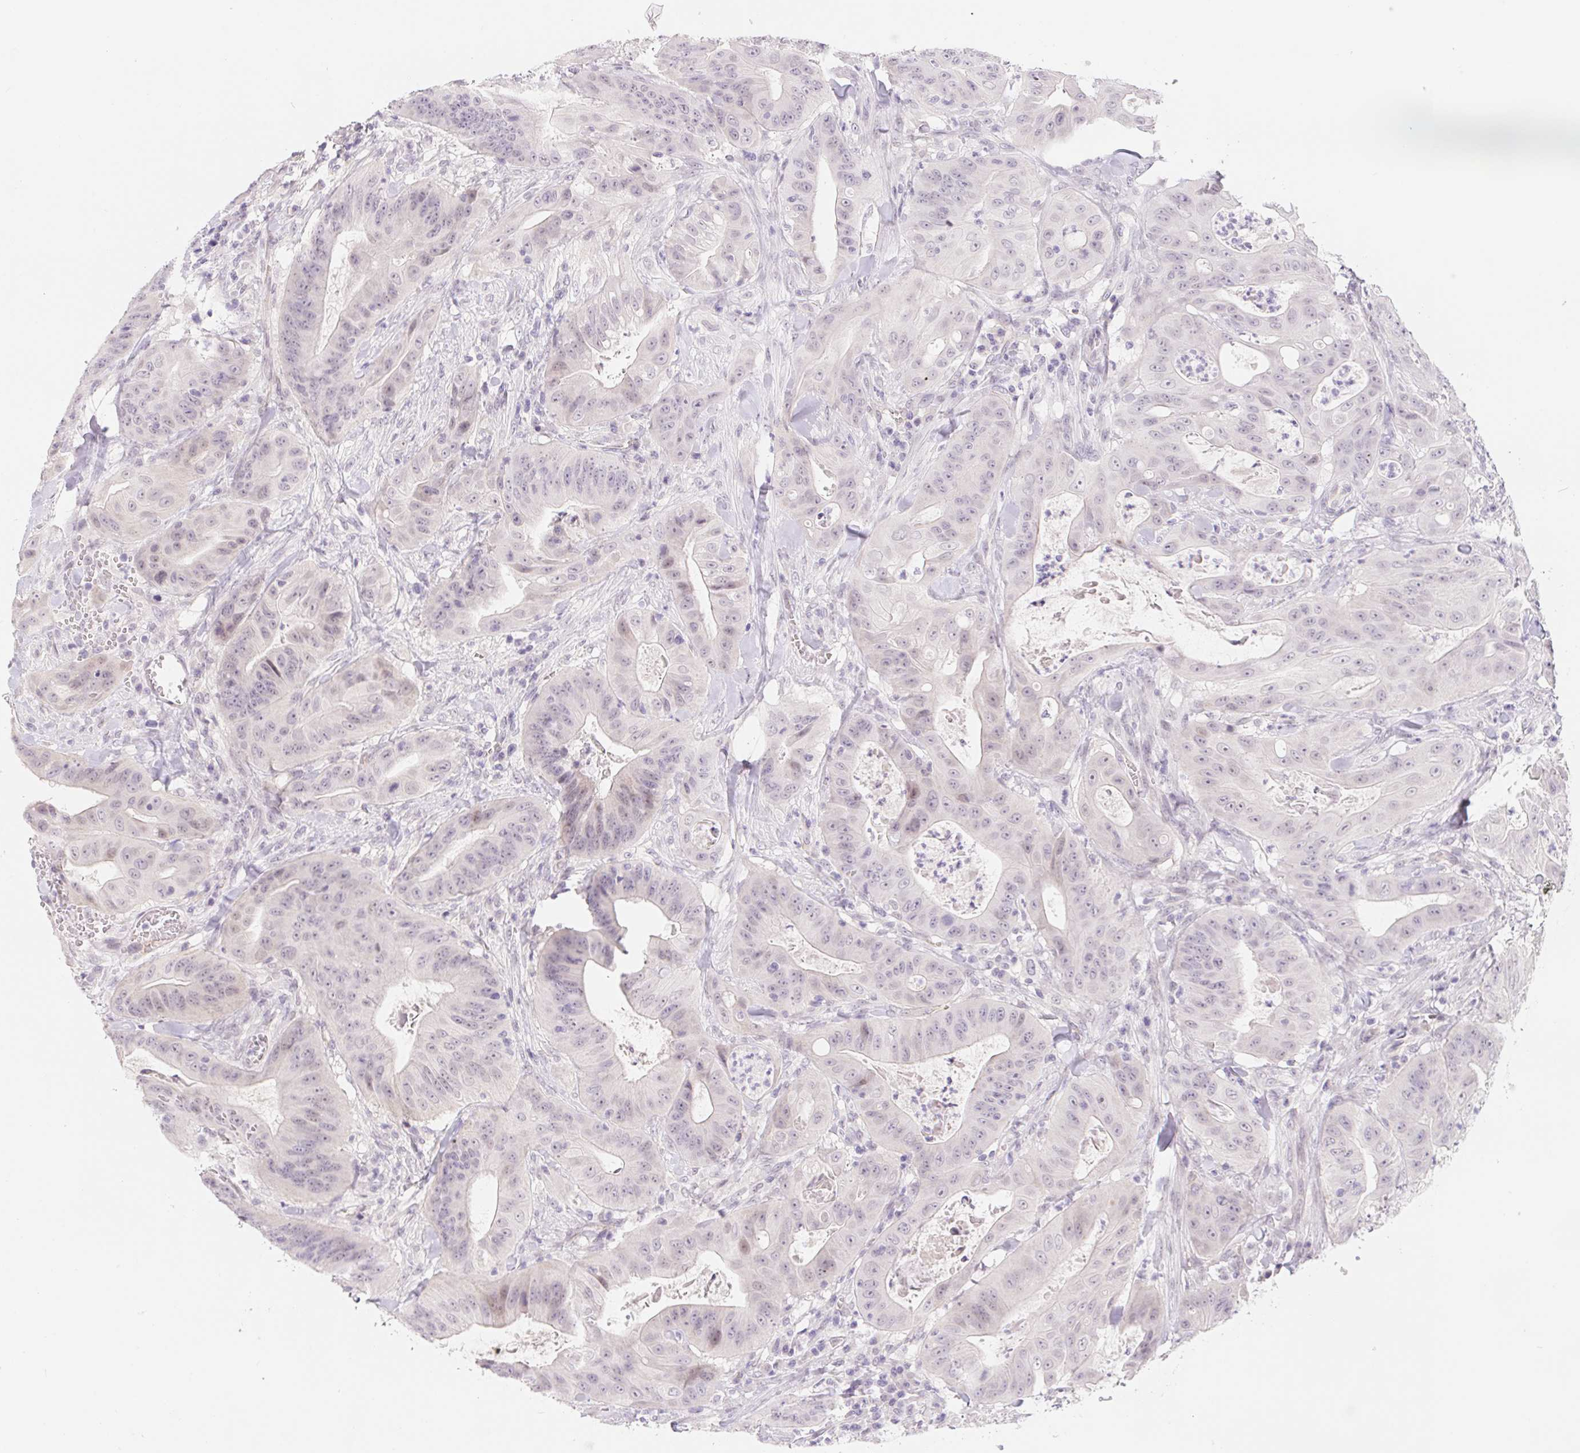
{"staining": {"intensity": "weak", "quantity": "<25%", "location": "nuclear"}, "tissue": "colorectal cancer", "cell_type": "Tumor cells", "image_type": "cancer", "snomed": [{"axis": "morphology", "description": "Adenocarcinoma, NOS"}, {"axis": "topography", "description": "Colon"}], "caption": "A photomicrograph of human colorectal cancer is negative for staining in tumor cells. (Brightfield microscopy of DAB (3,3'-diaminobenzidine) IHC at high magnification).", "gene": "MORC1", "patient": {"sex": "male", "age": 33}}